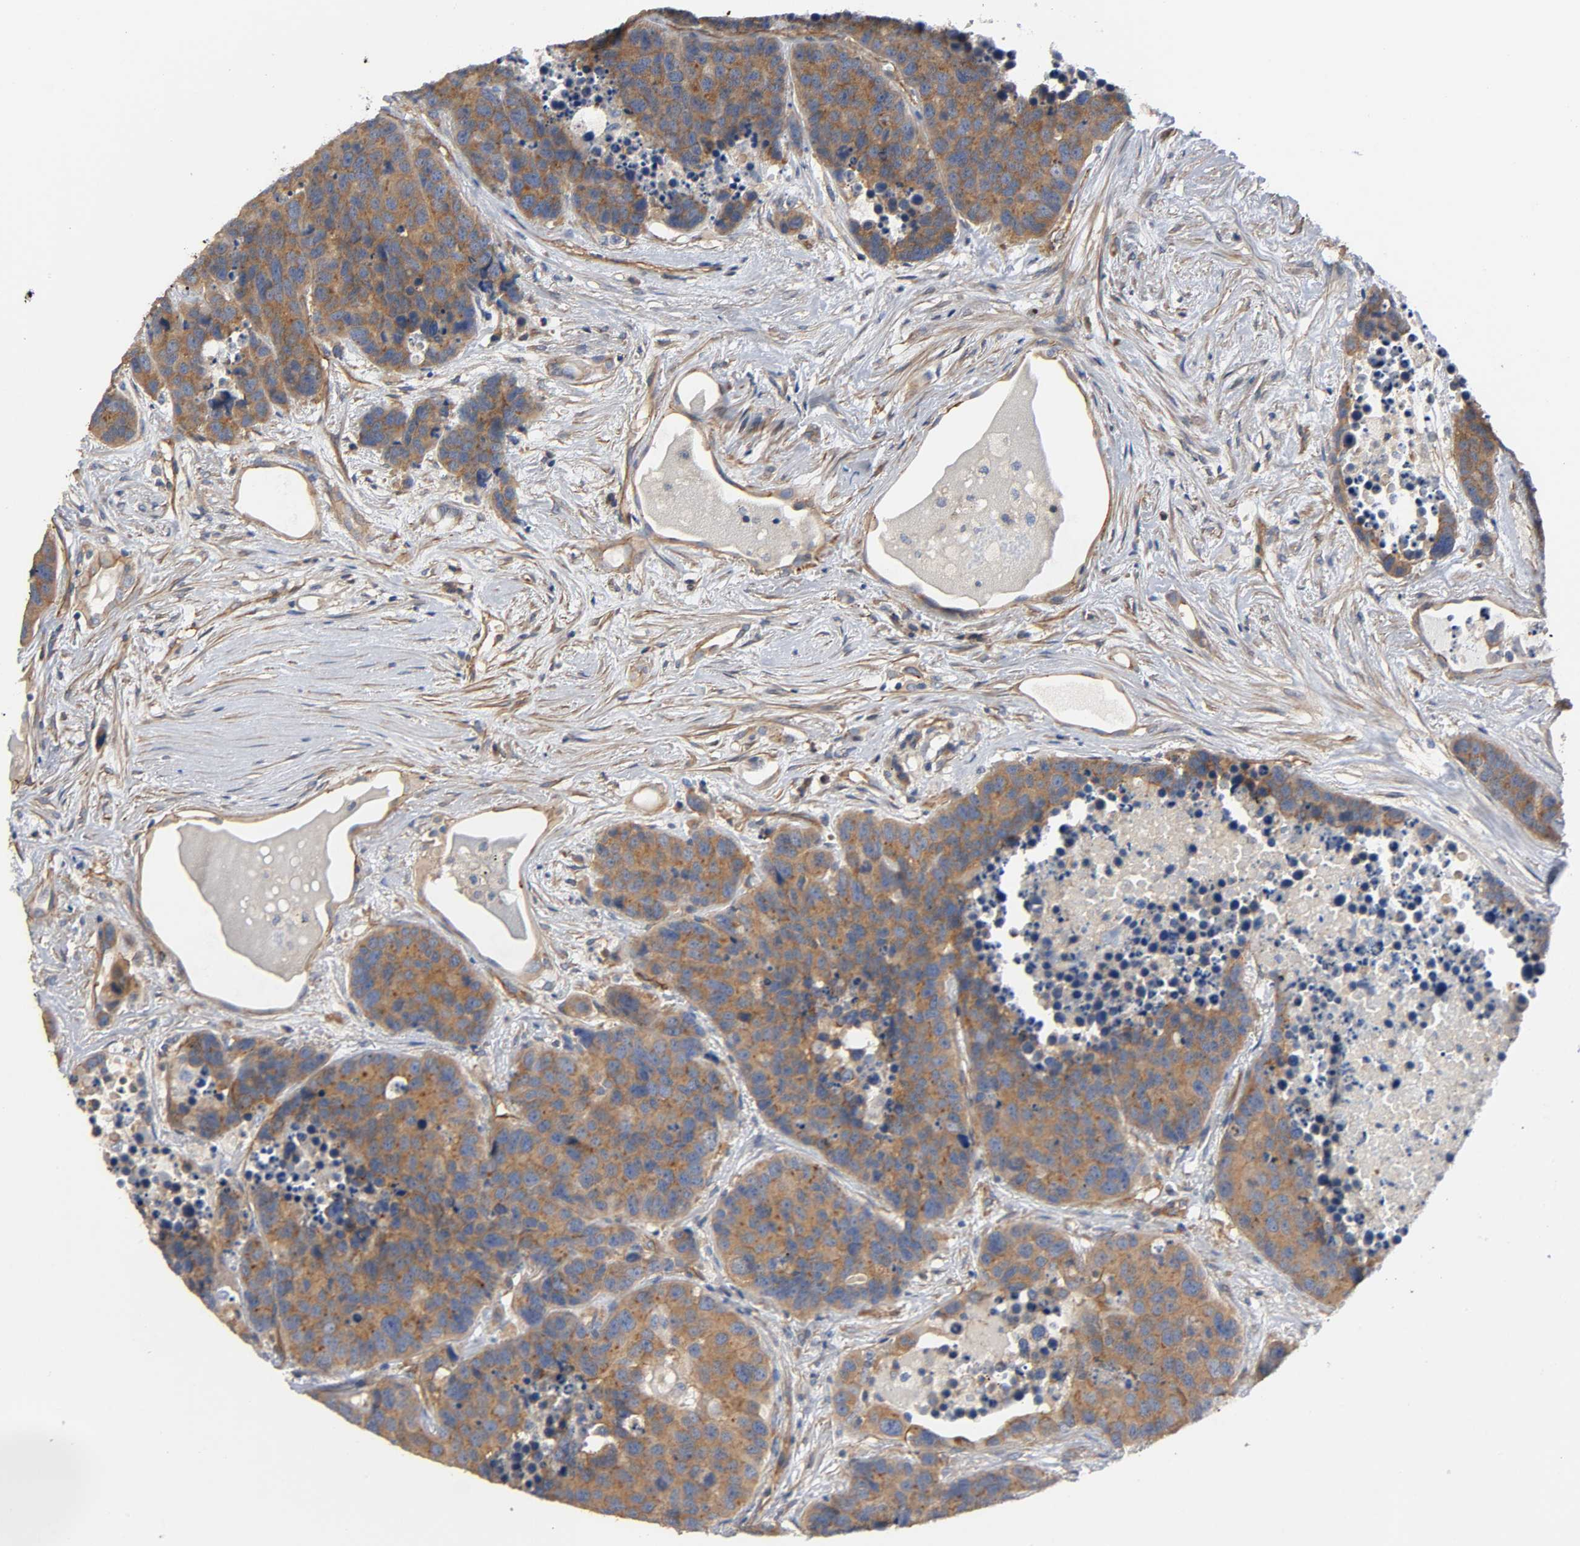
{"staining": {"intensity": "moderate", "quantity": ">75%", "location": "cytoplasmic/membranous"}, "tissue": "carcinoid", "cell_type": "Tumor cells", "image_type": "cancer", "snomed": [{"axis": "morphology", "description": "Carcinoid, malignant, NOS"}, {"axis": "topography", "description": "Lung"}], "caption": "Immunohistochemical staining of human carcinoid displays moderate cytoplasmic/membranous protein expression in about >75% of tumor cells.", "gene": "MARS1", "patient": {"sex": "male", "age": 60}}